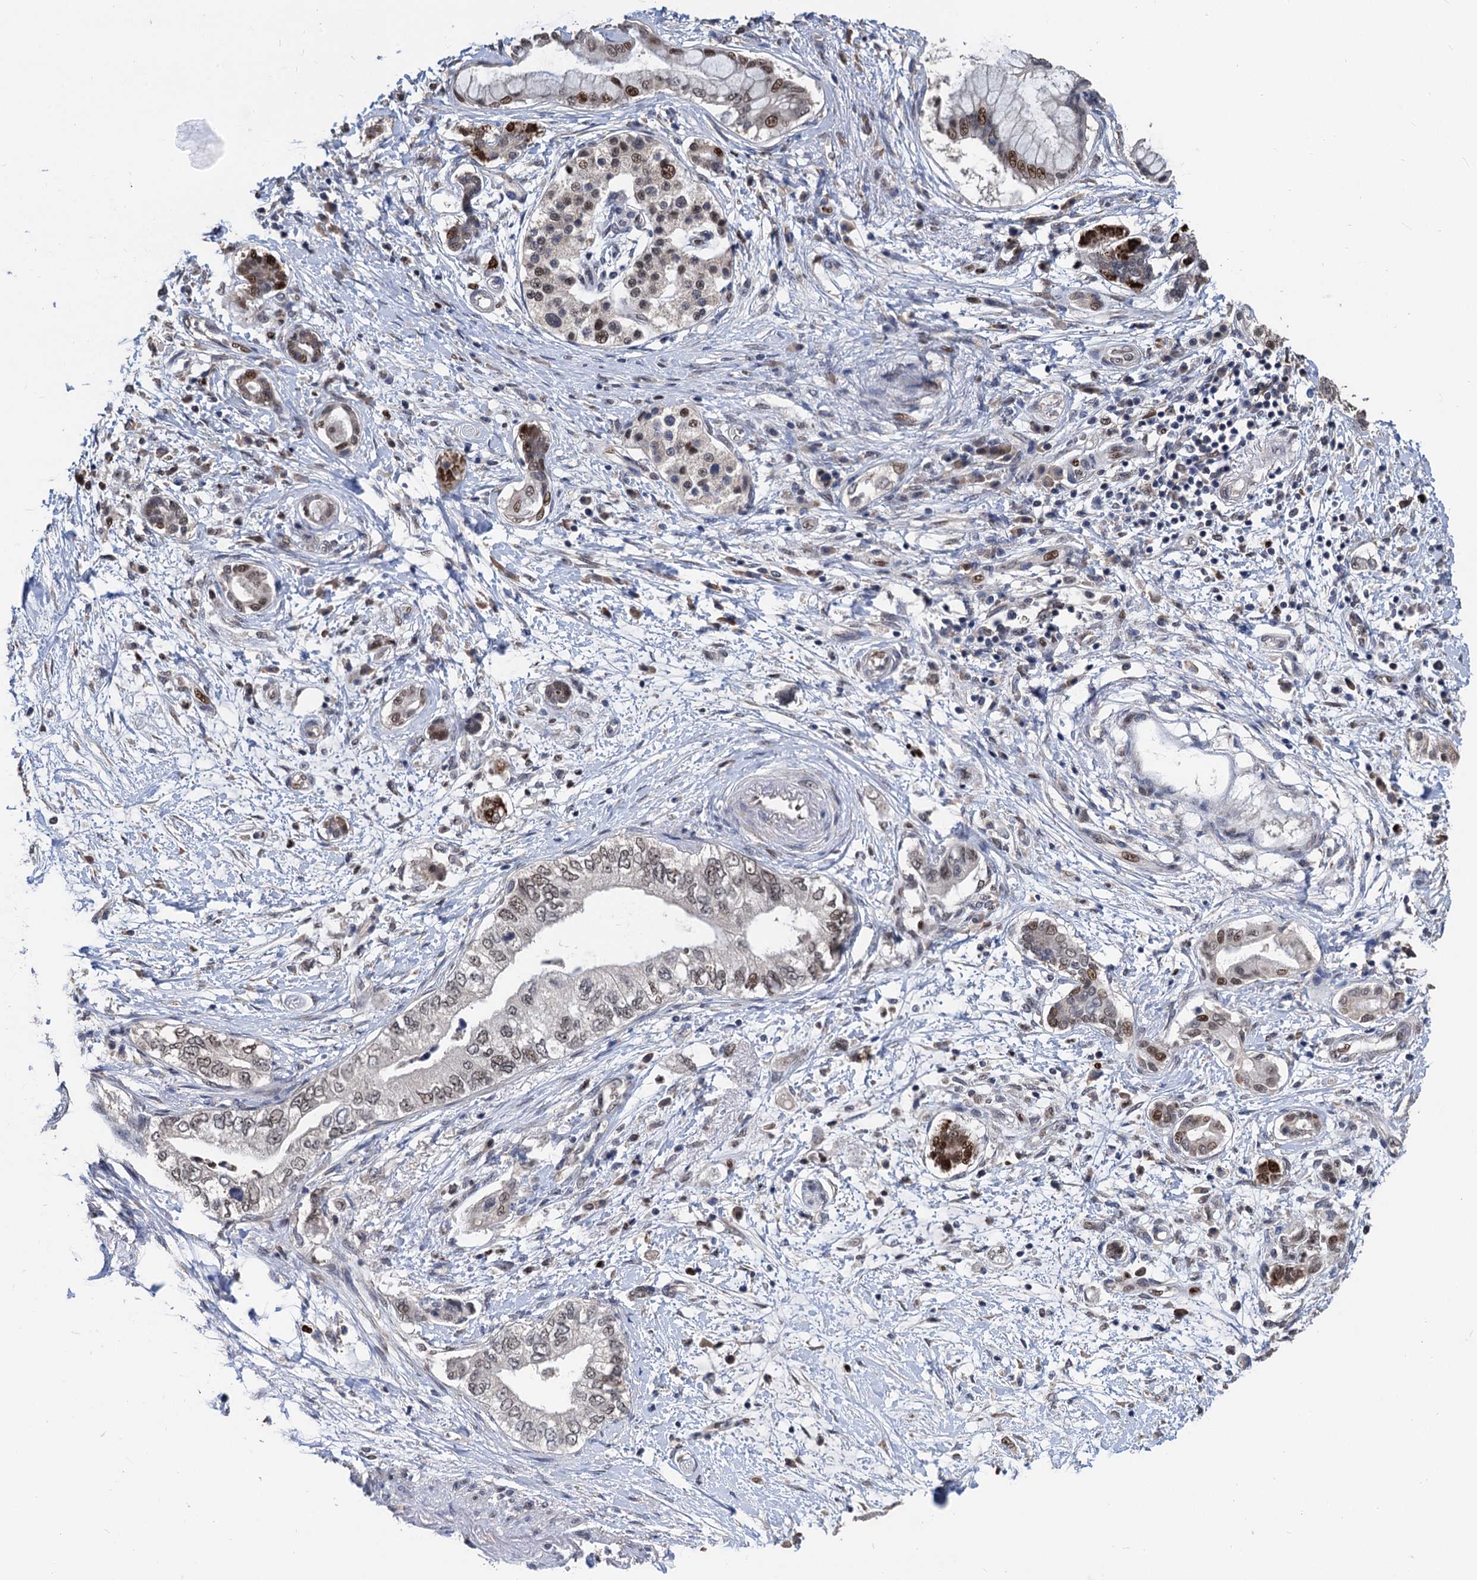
{"staining": {"intensity": "moderate", "quantity": ">75%", "location": "cytoplasmic/membranous,nuclear"}, "tissue": "pancreatic cancer", "cell_type": "Tumor cells", "image_type": "cancer", "snomed": [{"axis": "morphology", "description": "Adenocarcinoma, NOS"}, {"axis": "topography", "description": "Pancreas"}], "caption": "Protein analysis of pancreatic cancer (adenocarcinoma) tissue exhibits moderate cytoplasmic/membranous and nuclear staining in about >75% of tumor cells.", "gene": "TSEN34", "patient": {"sex": "female", "age": 73}}